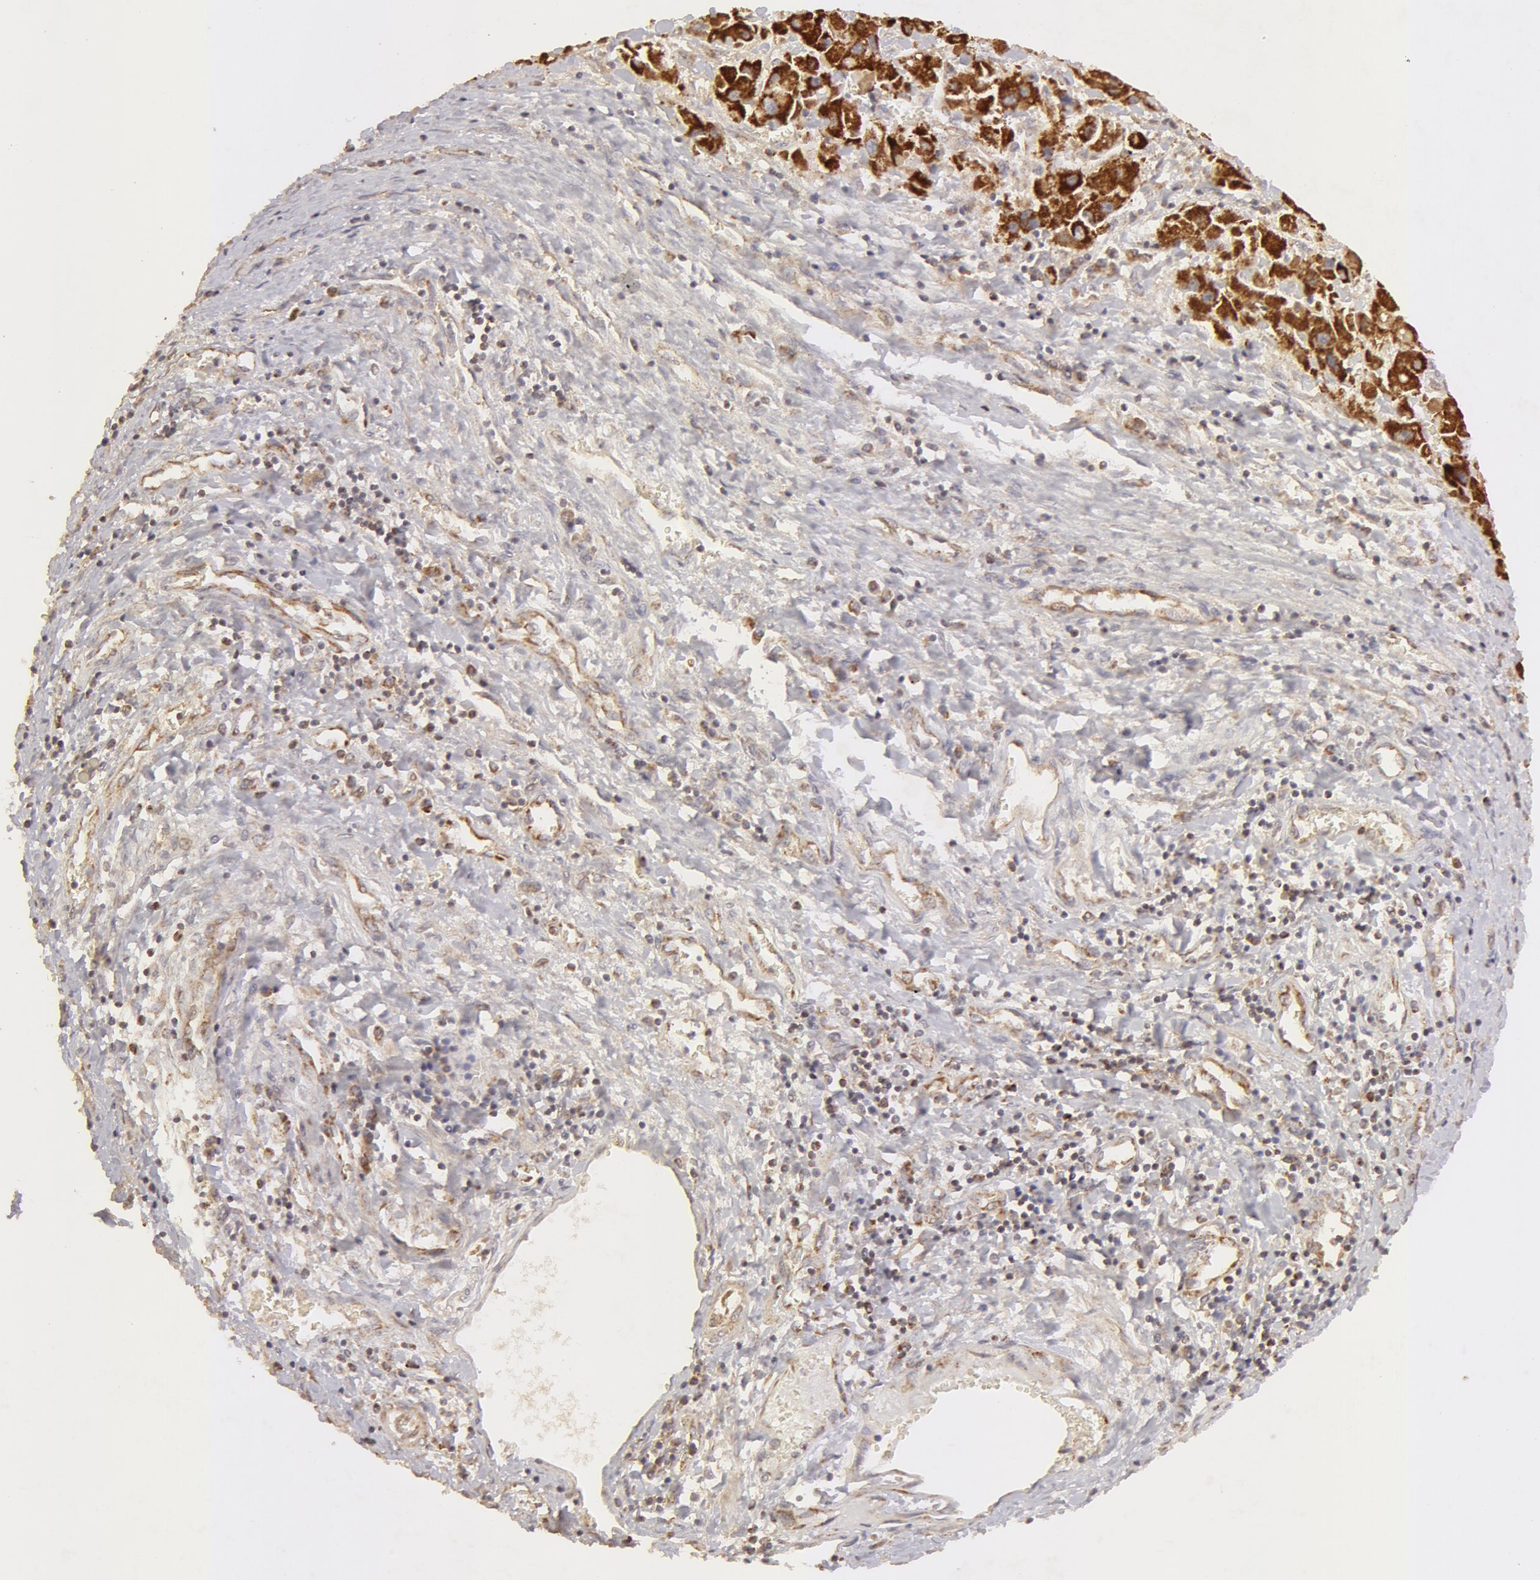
{"staining": {"intensity": "moderate", "quantity": ">75%", "location": "cytoplasmic/membranous"}, "tissue": "liver cancer", "cell_type": "Tumor cells", "image_type": "cancer", "snomed": [{"axis": "morphology", "description": "Carcinoma, Hepatocellular, NOS"}, {"axis": "topography", "description": "Liver"}], "caption": "Protein expression analysis of human liver hepatocellular carcinoma reveals moderate cytoplasmic/membranous positivity in approximately >75% of tumor cells.", "gene": "ADPRH", "patient": {"sex": "male", "age": 24}}